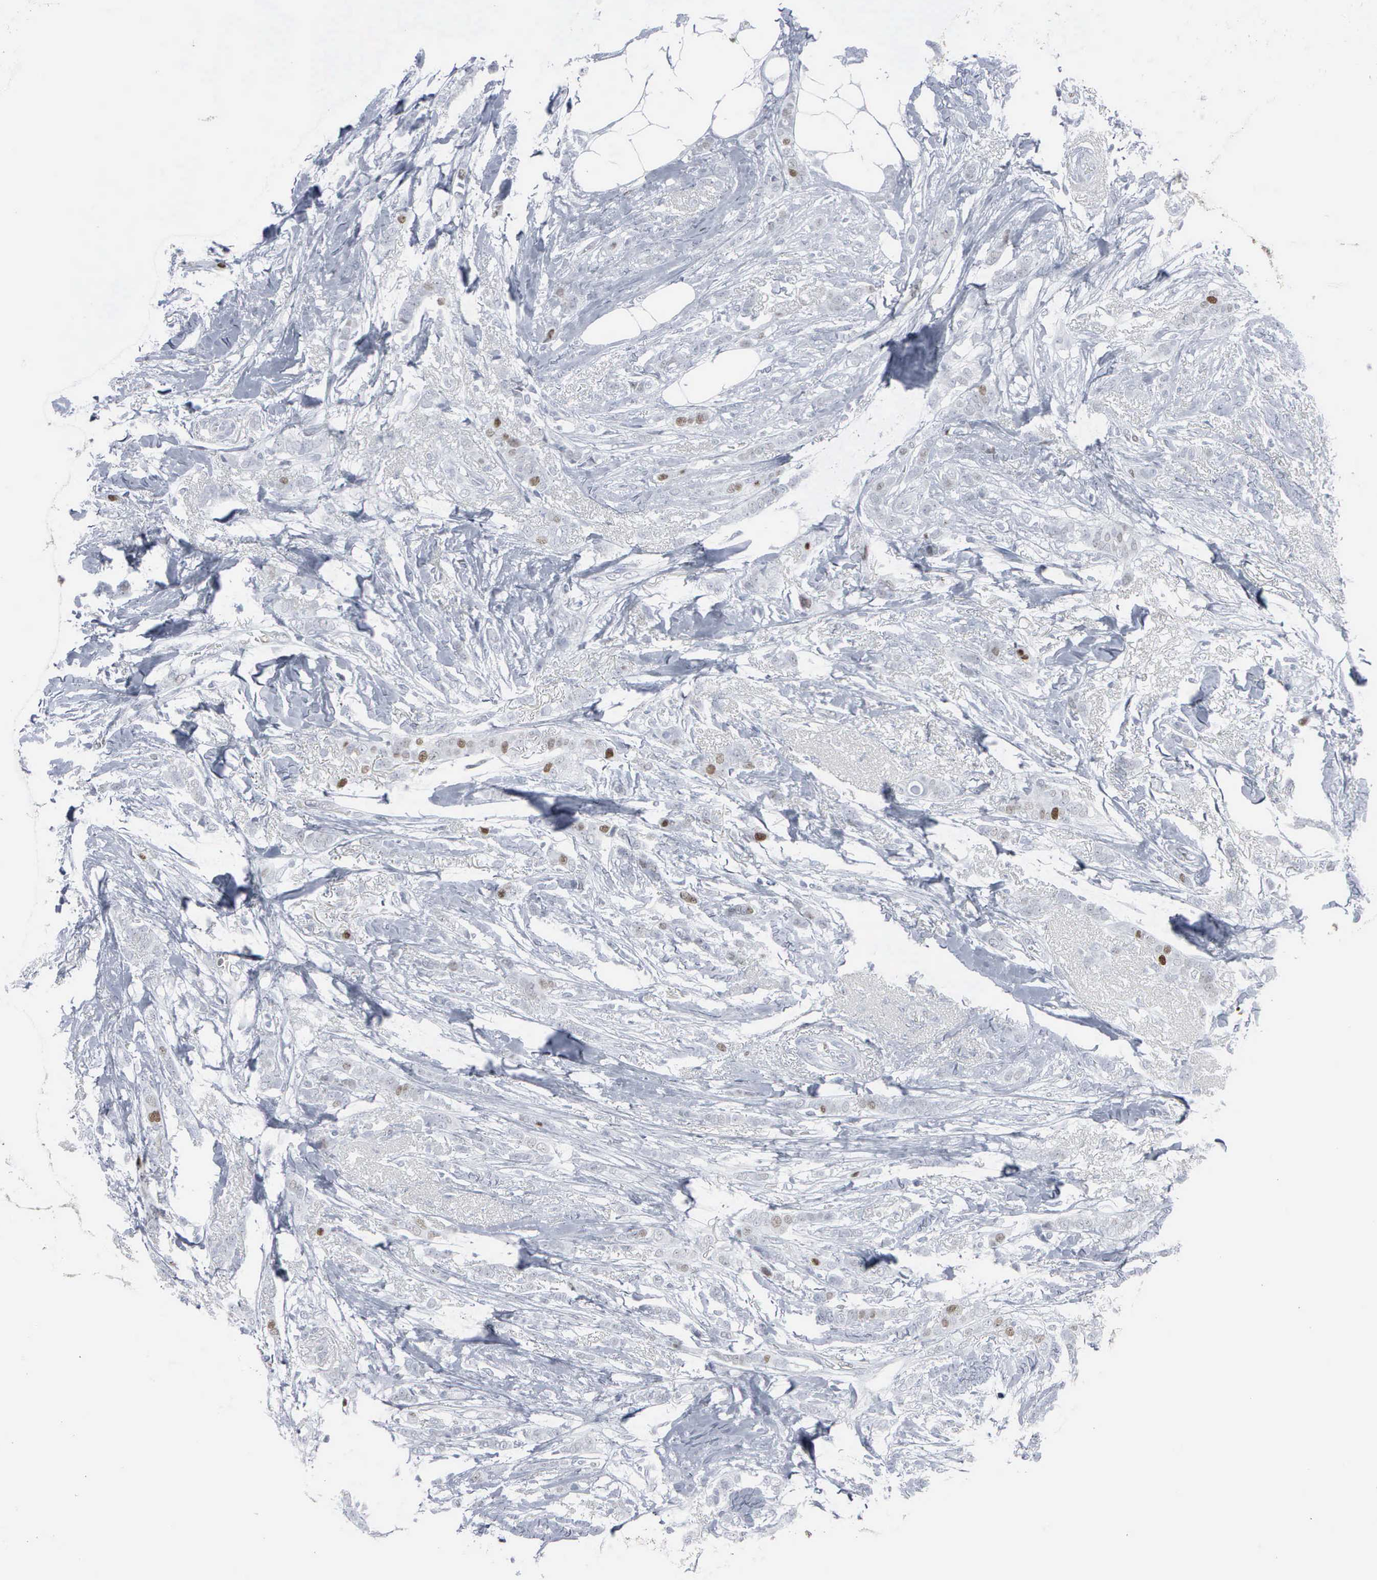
{"staining": {"intensity": "weak", "quantity": "<25%", "location": "nuclear"}, "tissue": "breast cancer", "cell_type": "Tumor cells", "image_type": "cancer", "snomed": [{"axis": "morphology", "description": "Lobular carcinoma"}, {"axis": "topography", "description": "Breast"}], "caption": "A high-resolution photomicrograph shows IHC staining of breast lobular carcinoma, which displays no significant expression in tumor cells.", "gene": "CCND3", "patient": {"sex": "female", "age": 55}}